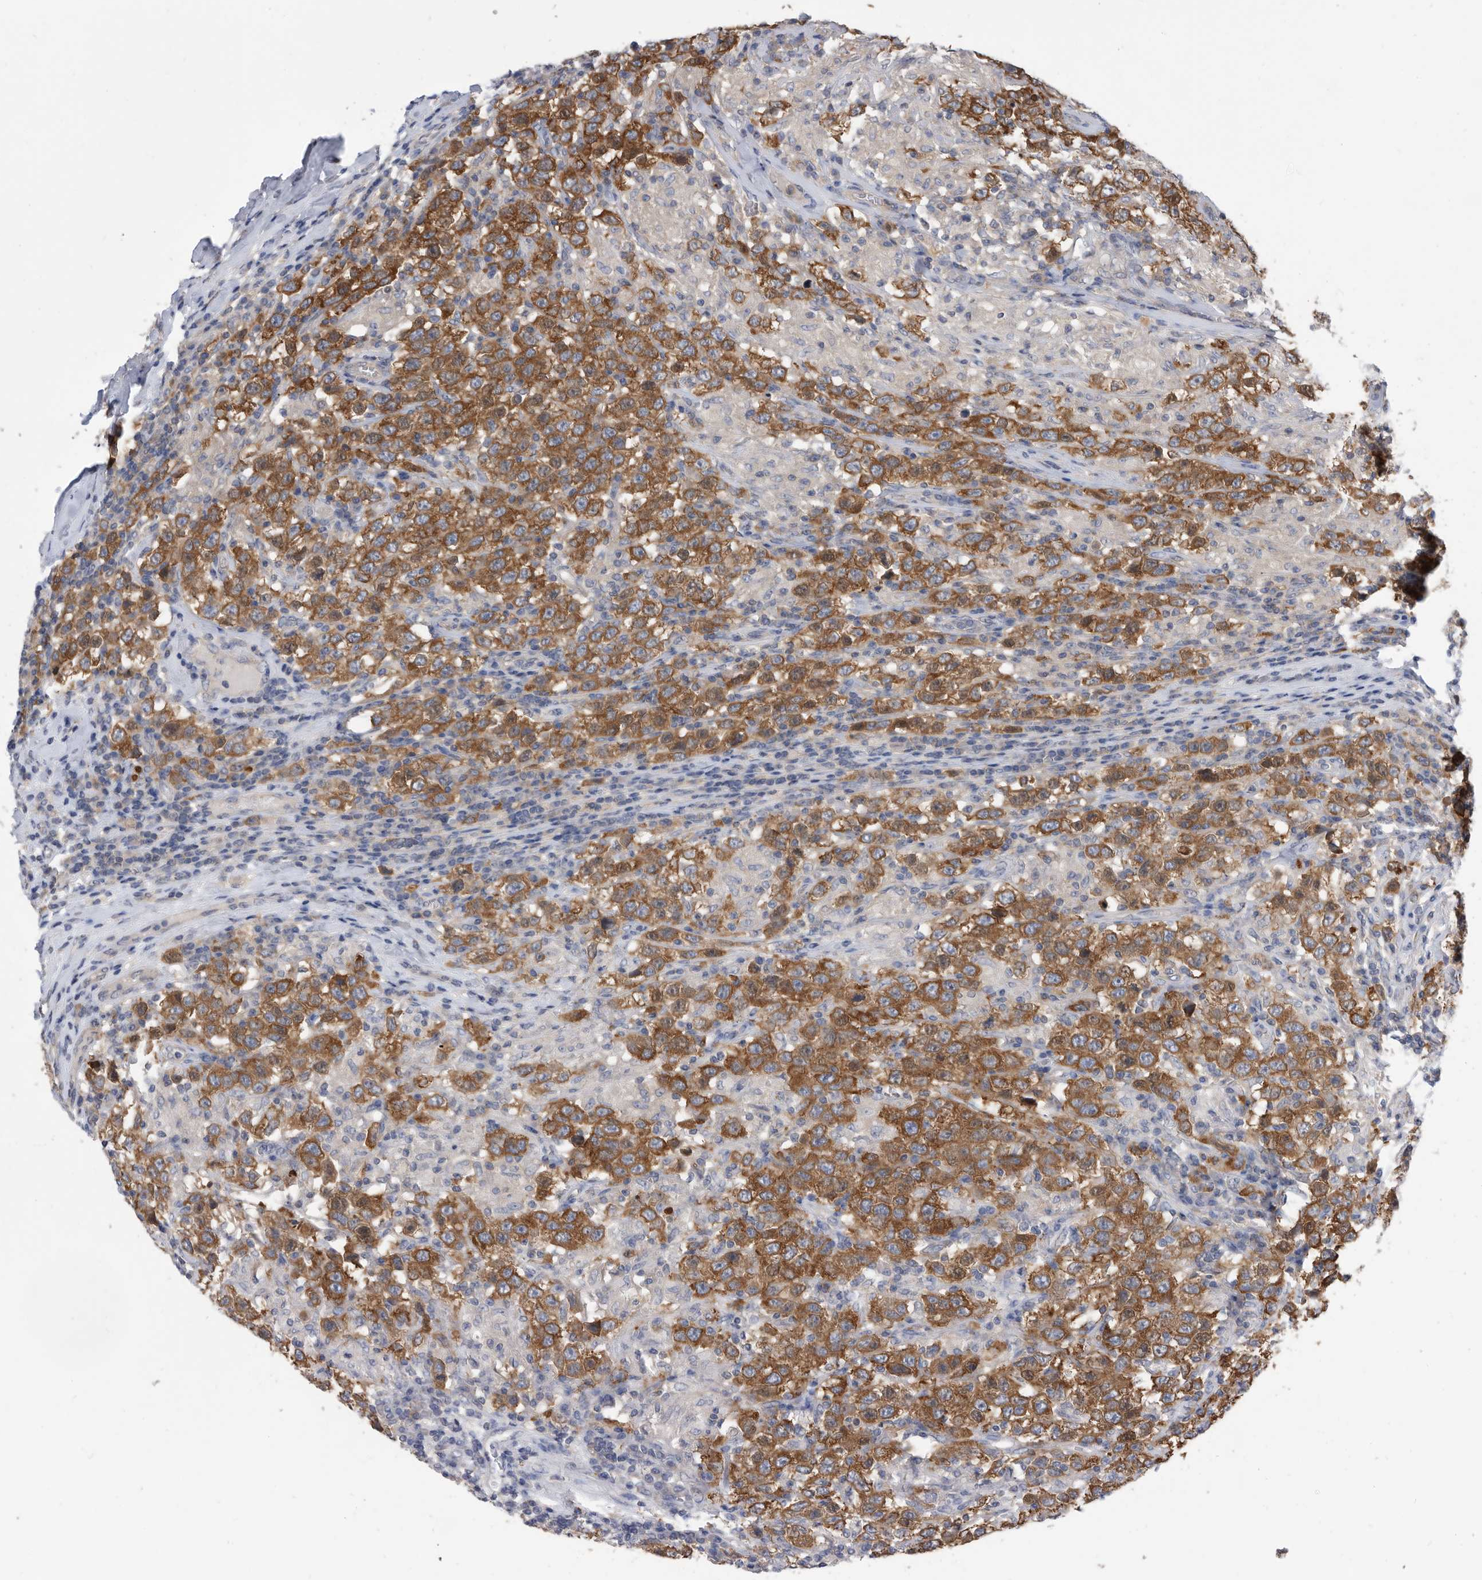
{"staining": {"intensity": "strong", "quantity": ">75%", "location": "cytoplasmic/membranous"}, "tissue": "testis cancer", "cell_type": "Tumor cells", "image_type": "cancer", "snomed": [{"axis": "morphology", "description": "Seminoma, NOS"}, {"axis": "topography", "description": "Testis"}], "caption": "A histopathology image of testis cancer (seminoma) stained for a protein shows strong cytoplasmic/membranous brown staining in tumor cells. The staining is performed using DAB (3,3'-diaminobenzidine) brown chromogen to label protein expression. The nuclei are counter-stained blue using hematoxylin.", "gene": "CCT4", "patient": {"sex": "male", "age": 41}}